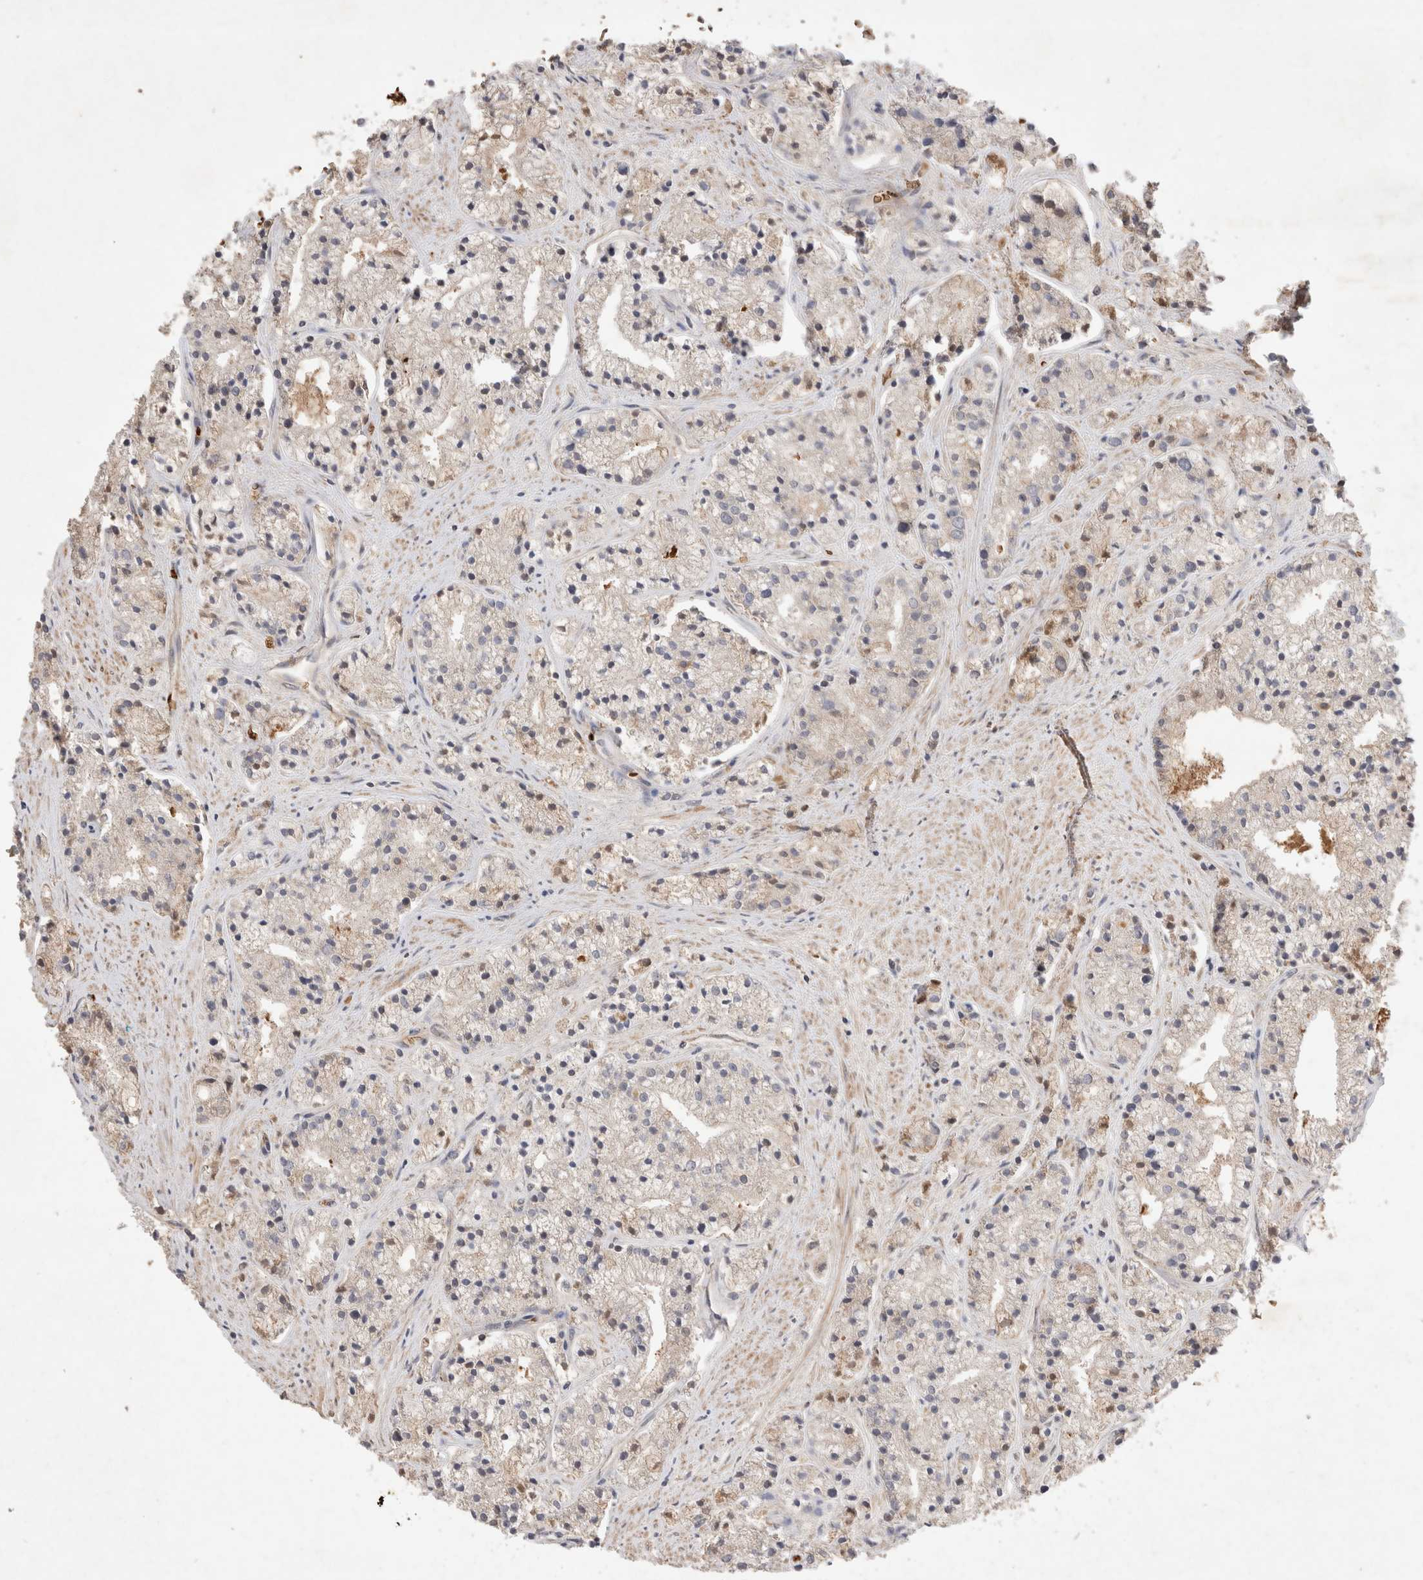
{"staining": {"intensity": "weak", "quantity": "<25%", "location": "cytoplasmic/membranous"}, "tissue": "prostate cancer", "cell_type": "Tumor cells", "image_type": "cancer", "snomed": [{"axis": "morphology", "description": "Adenocarcinoma, High grade"}, {"axis": "topography", "description": "Prostate"}], "caption": "The micrograph displays no staining of tumor cells in prostate cancer (high-grade adenocarcinoma). (Stains: DAB (3,3'-diaminobenzidine) immunohistochemistry with hematoxylin counter stain, Microscopy: brightfield microscopy at high magnification).", "gene": "FAM221A", "patient": {"sex": "male", "age": 50}}